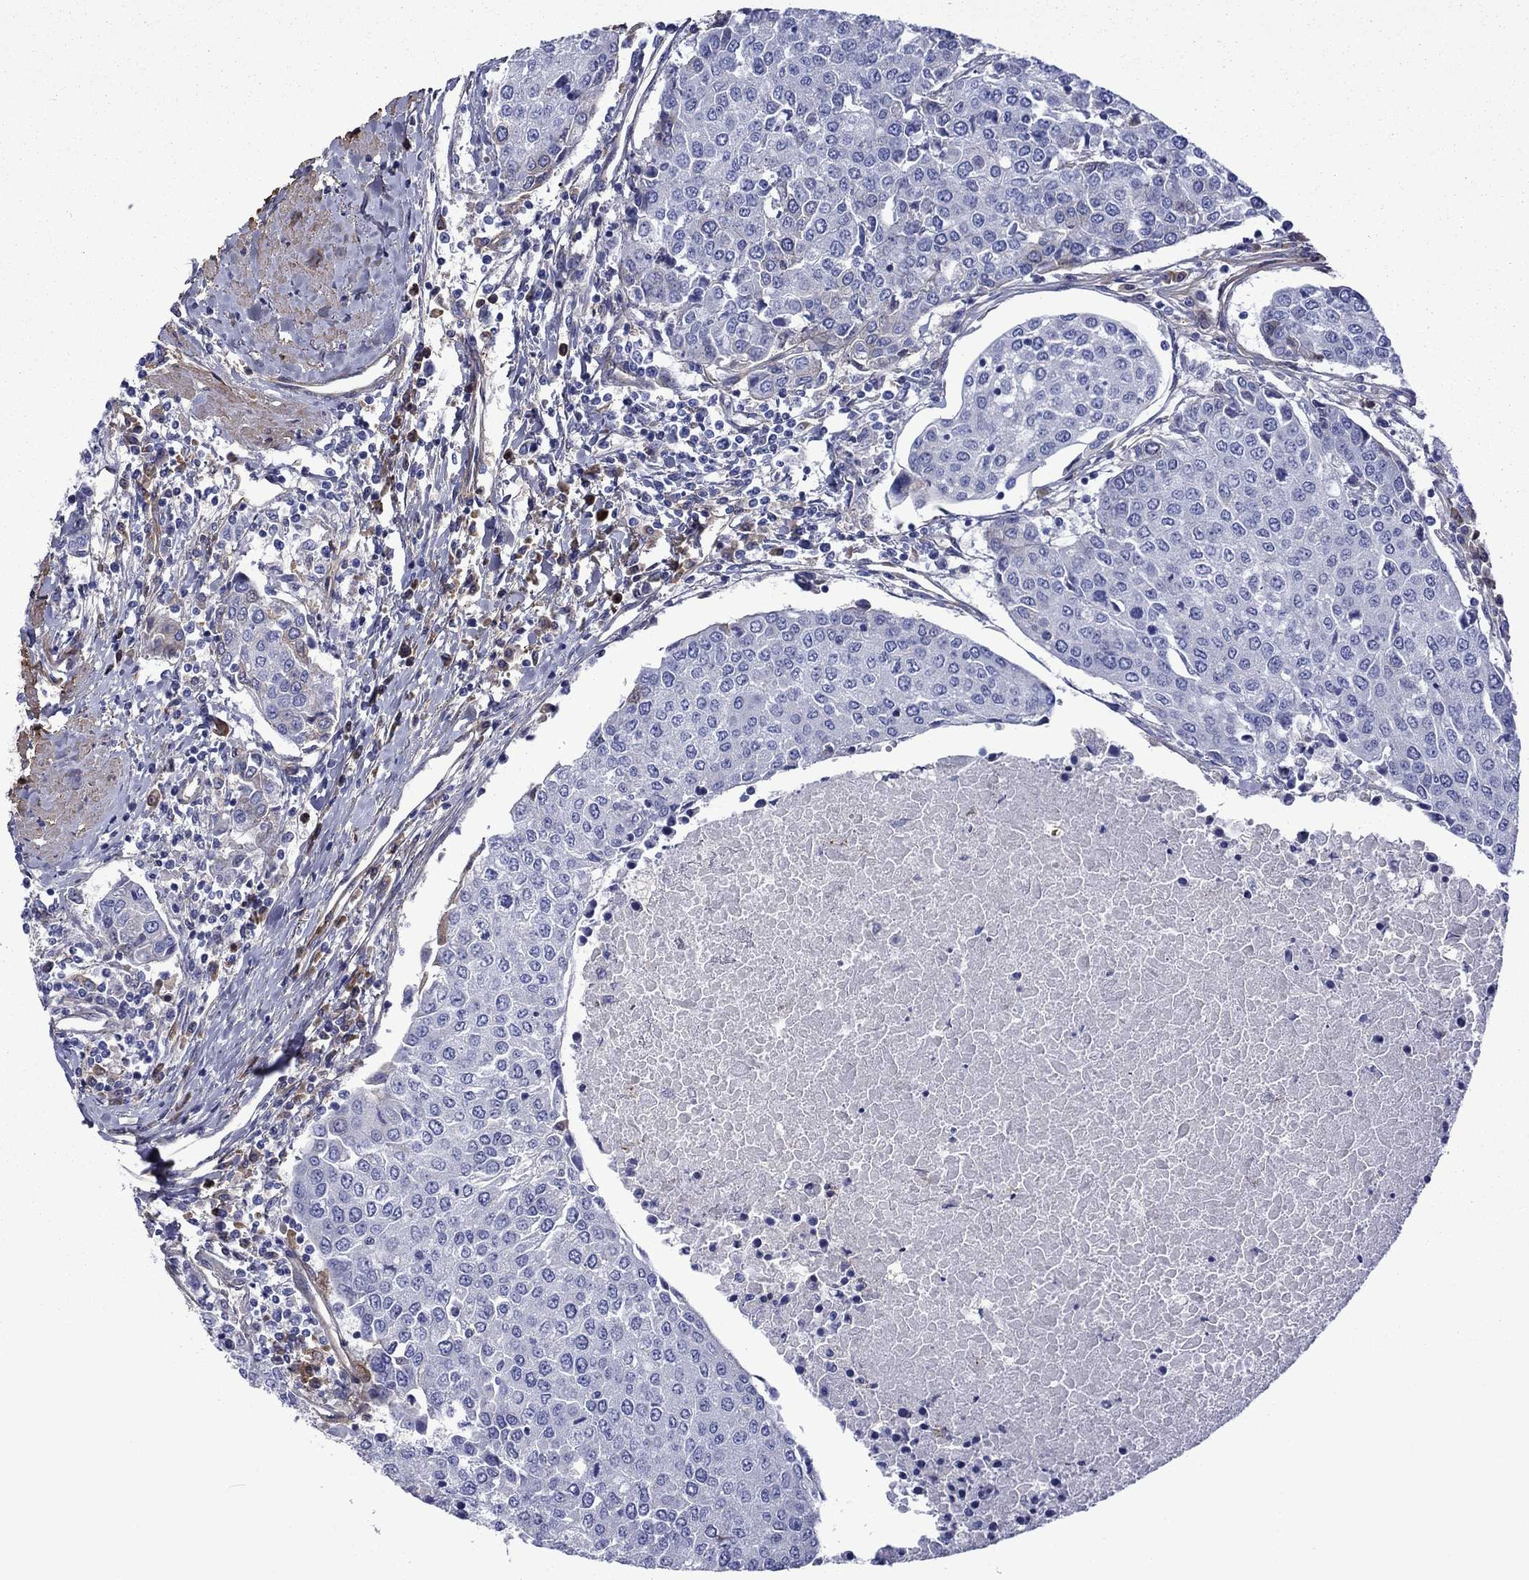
{"staining": {"intensity": "negative", "quantity": "none", "location": "none"}, "tissue": "urothelial cancer", "cell_type": "Tumor cells", "image_type": "cancer", "snomed": [{"axis": "morphology", "description": "Urothelial carcinoma, High grade"}, {"axis": "topography", "description": "Urinary bladder"}], "caption": "Immunohistochemical staining of urothelial cancer demonstrates no significant expression in tumor cells. (DAB (3,3'-diaminobenzidine) immunohistochemistry with hematoxylin counter stain).", "gene": "HSPG2", "patient": {"sex": "female", "age": 85}}